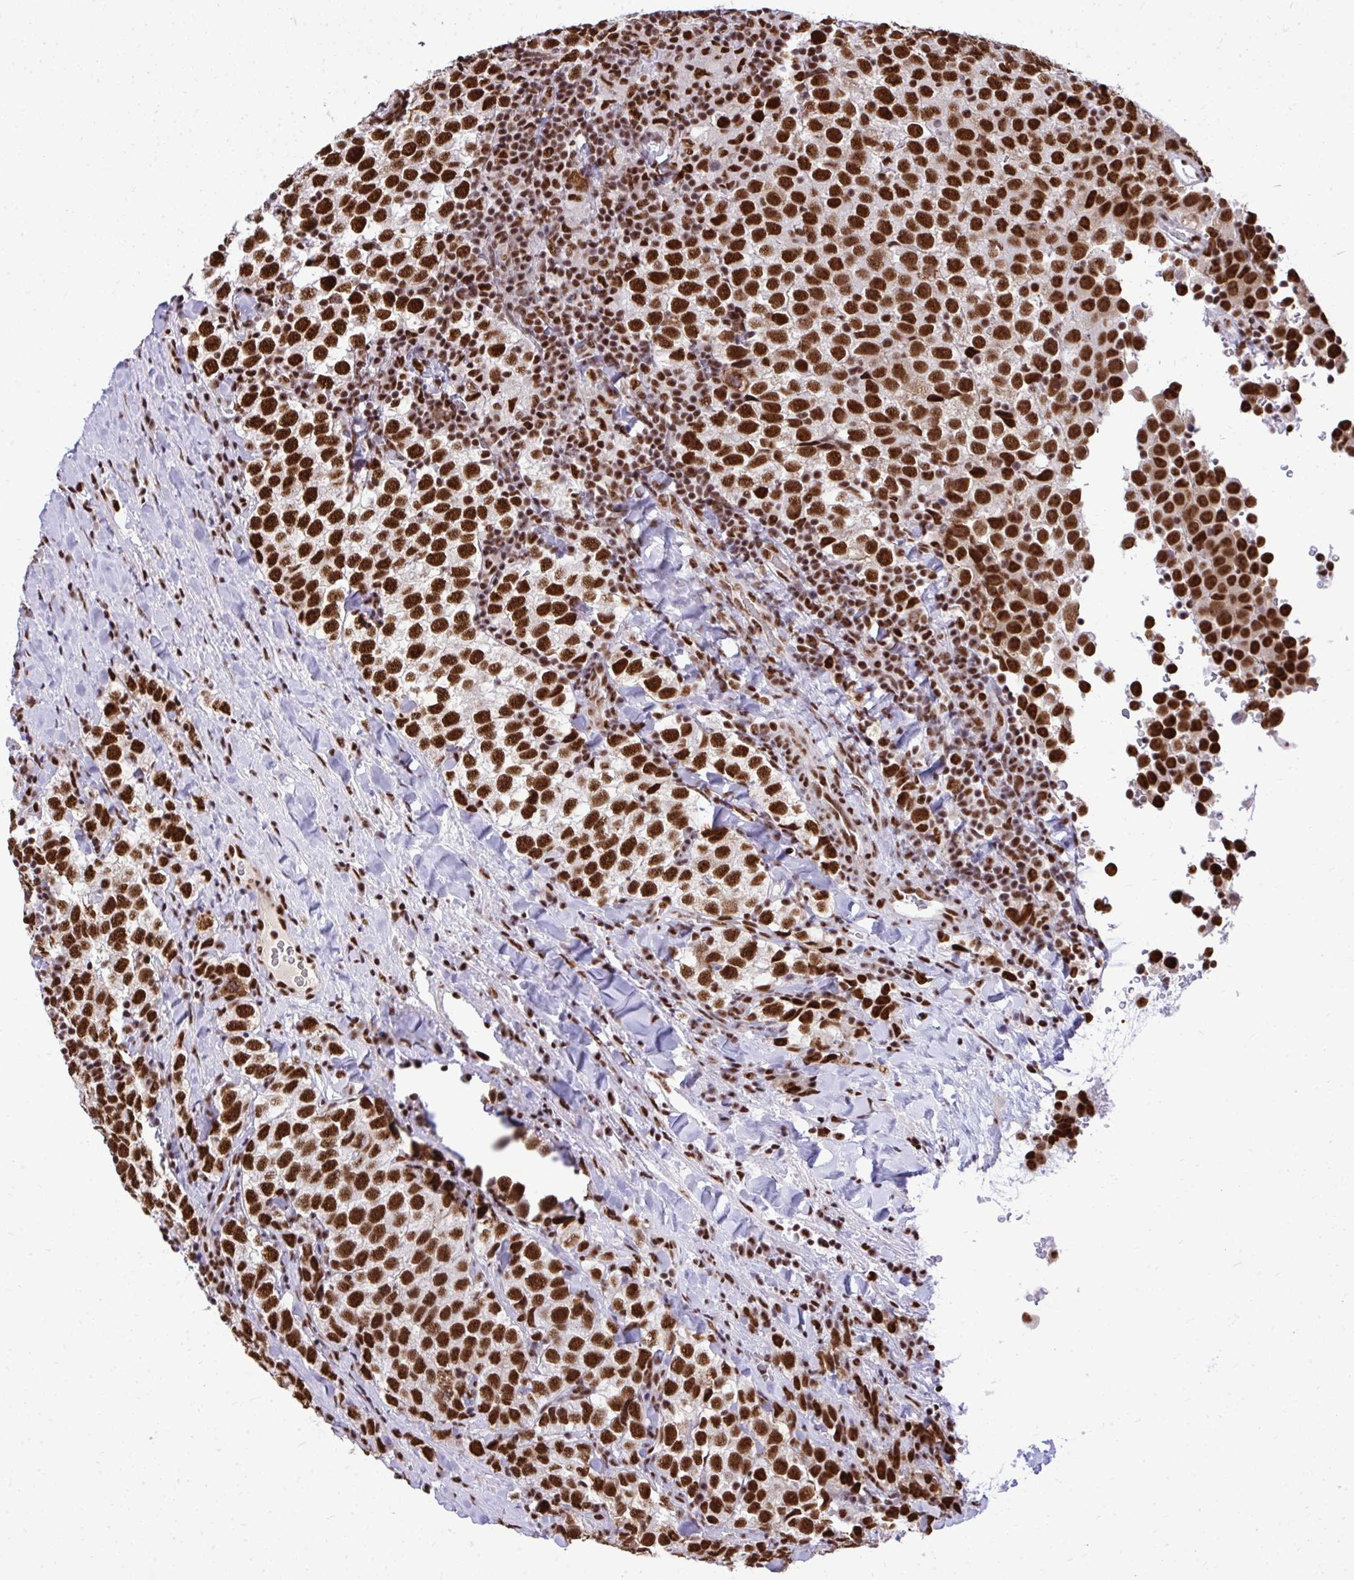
{"staining": {"intensity": "strong", "quantity": ">75%", "location": "nuclear"}, "tissue": "testis cancer", "cell_type": "Tumor cells", "image_type": "cancer", "snomed": [{"axis": "morphology", "description": "Seminoma, NOS"}, {"axis": "topography", "description": "Testis"}], "caption": "IHC (DAB (3,3'-diaminobenzidine)) staining of human testis cancer (seminoma) exhibits strong nuclear protein expression in approximately >75% of tumor cells.", "gene": "PRPF19", "patient": {"sex": "male", "age": 34}}